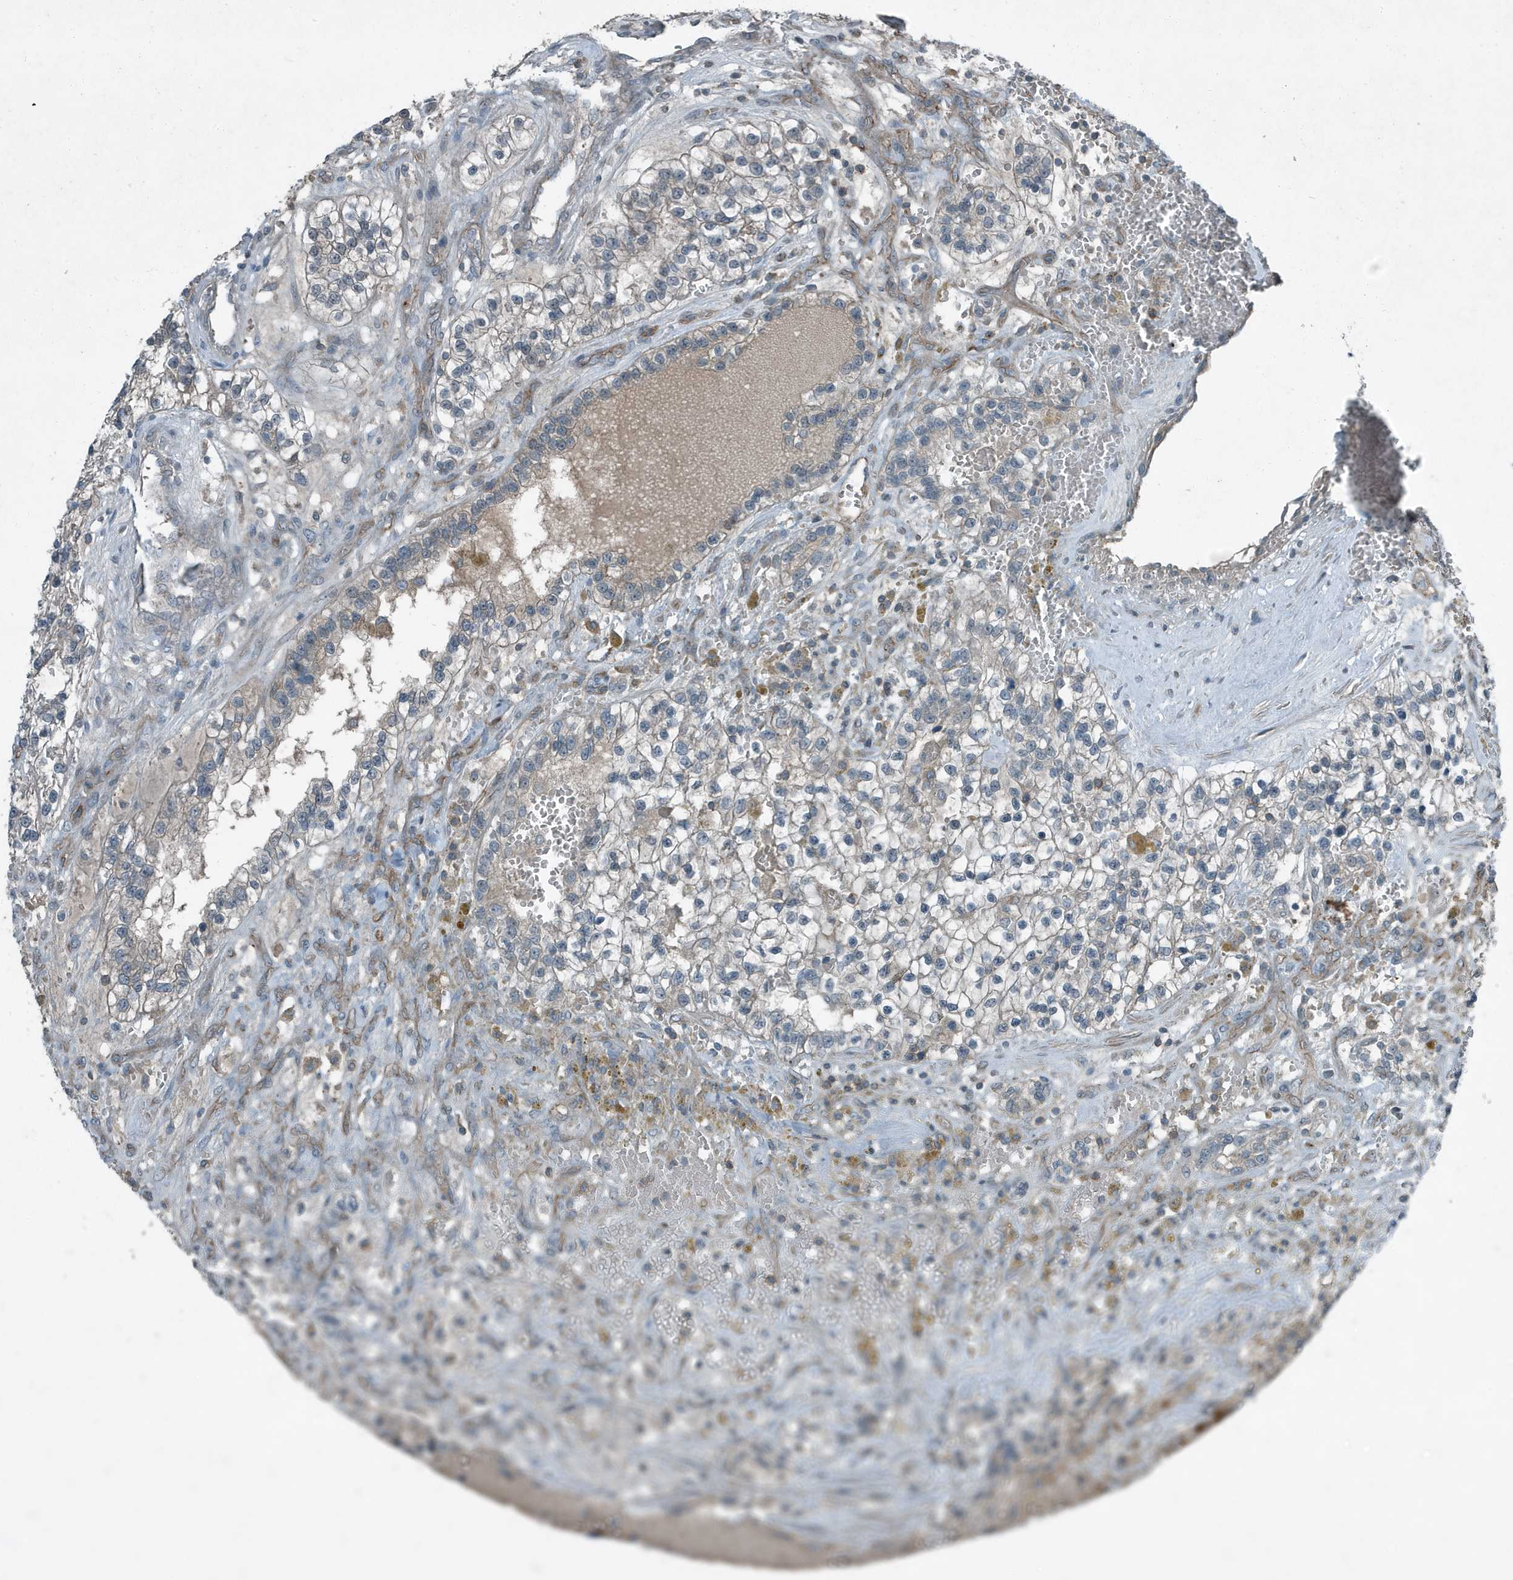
{"staining": {"intensity": "negative", "quantity": "none", "location": "none"}, "tissue": "renal cancer", "cell_type": "Tumor cells", "image_type": "cancer", "snomed": [{"axis": "morphology", "description": "Adenocarcinoma, NOS"}, {"axis": "topography", "description": "Kidney"}], "caption": "Tumor cells are negative for brown protein staining in renal cancer (adenocarcinoma).", "gene": "DAPP1", "patient": {"sex": "female", "age": 57}}